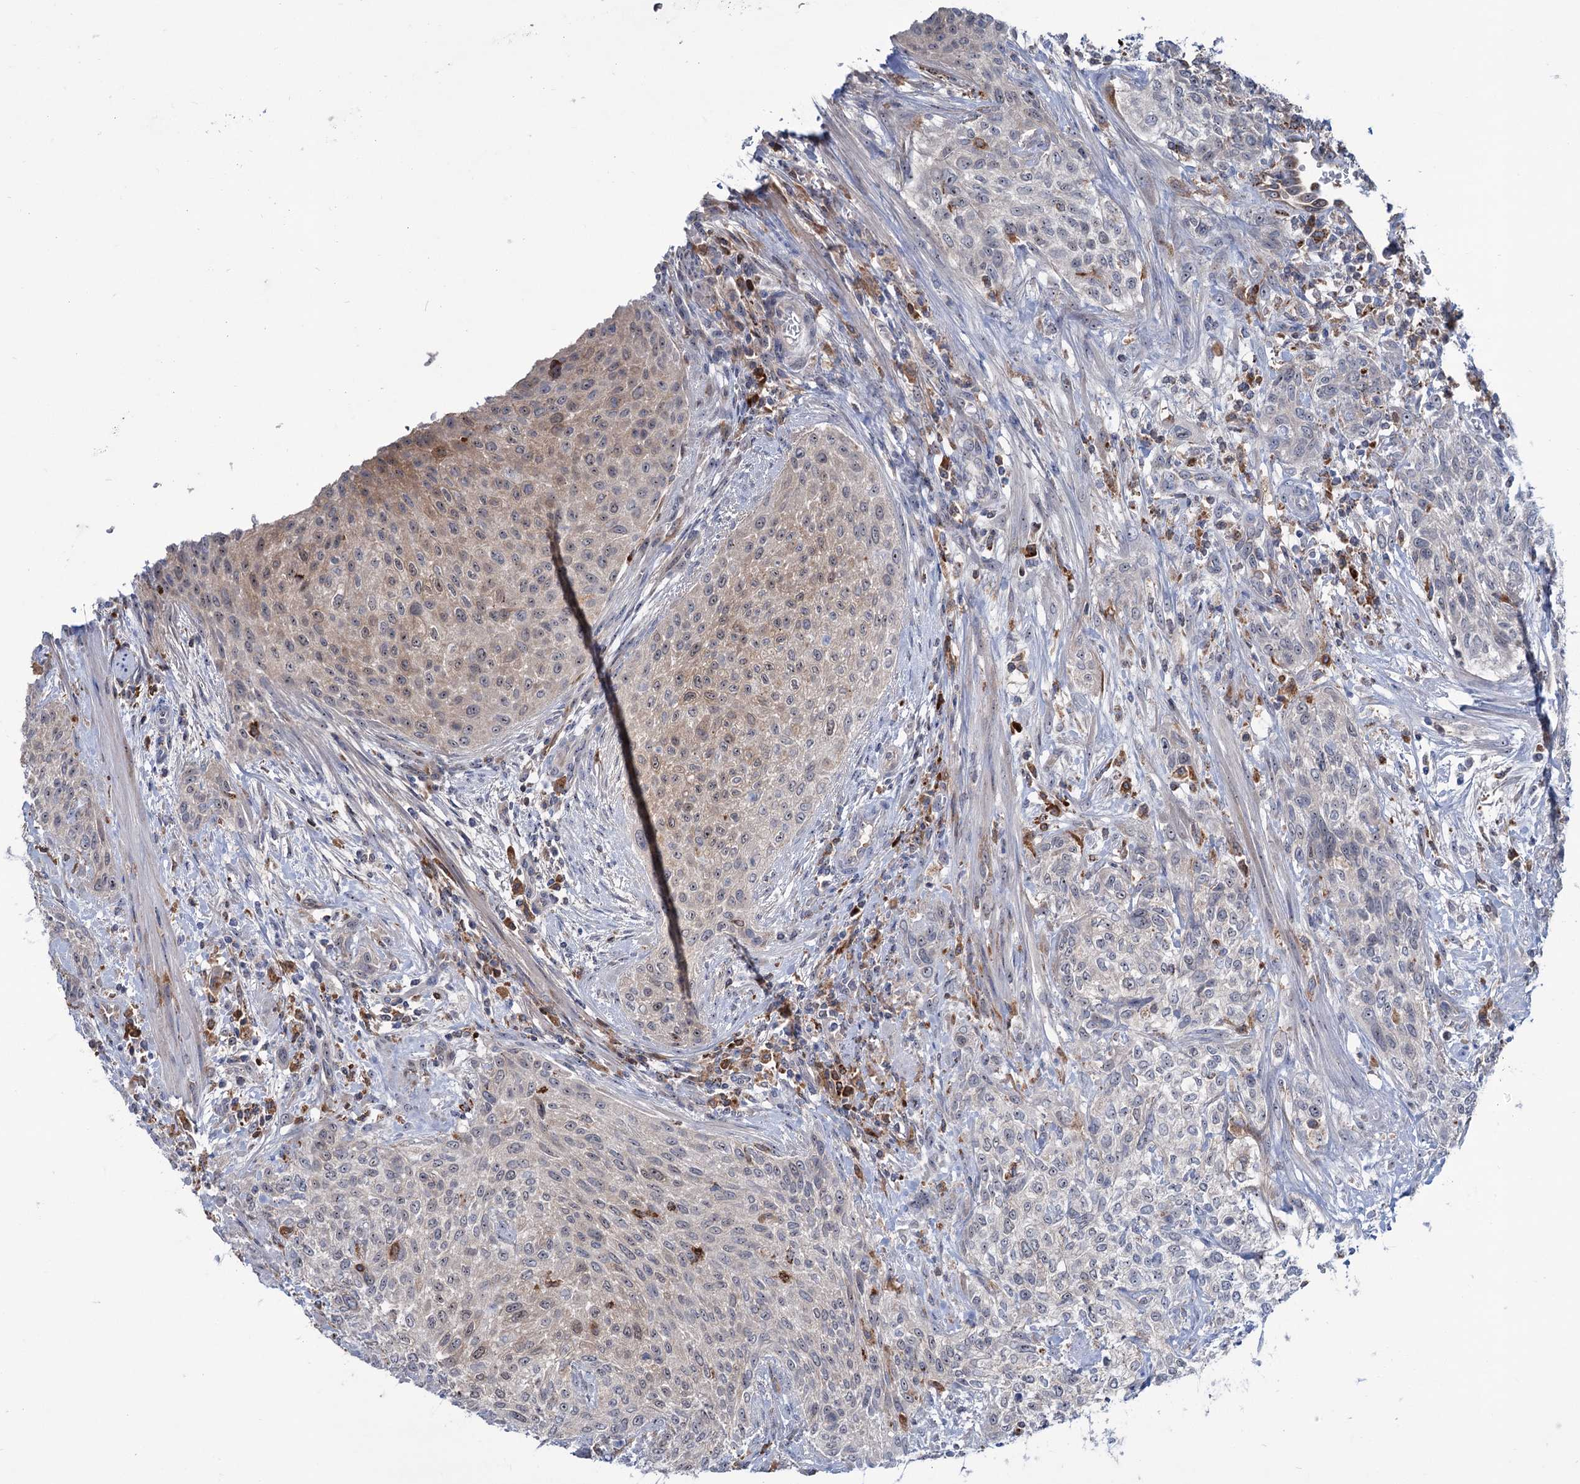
{"staining": {"intensity": "moderate", "quantity": "25%-75%", "location": "cytoplasmic/membranous,nuclear"}, "tissue": "urothelial cancer", "cell_type": "Tumor cells", "image_type": "cancer", "snomed": [{"axis": "morphology", "description": "Normal tissue, NOS"}, {"axis": "morphology", "description": "Urothelial carcinoma, NOS"}, {"axis": "topography", "description": "Urinary bladder"}, {"axis": "topography", "description": "Peripheral nerve tissue"}], "caption": "High-power microscopy captured an IHC micrograph of transitional cell carcinoma, revealing moderate cytoplasmic/membranous and nuclear expression in approximately 25%-75% of tumor cells.", "gene": "LPIN1", "patient": {"sex": "male", "age": 35}}